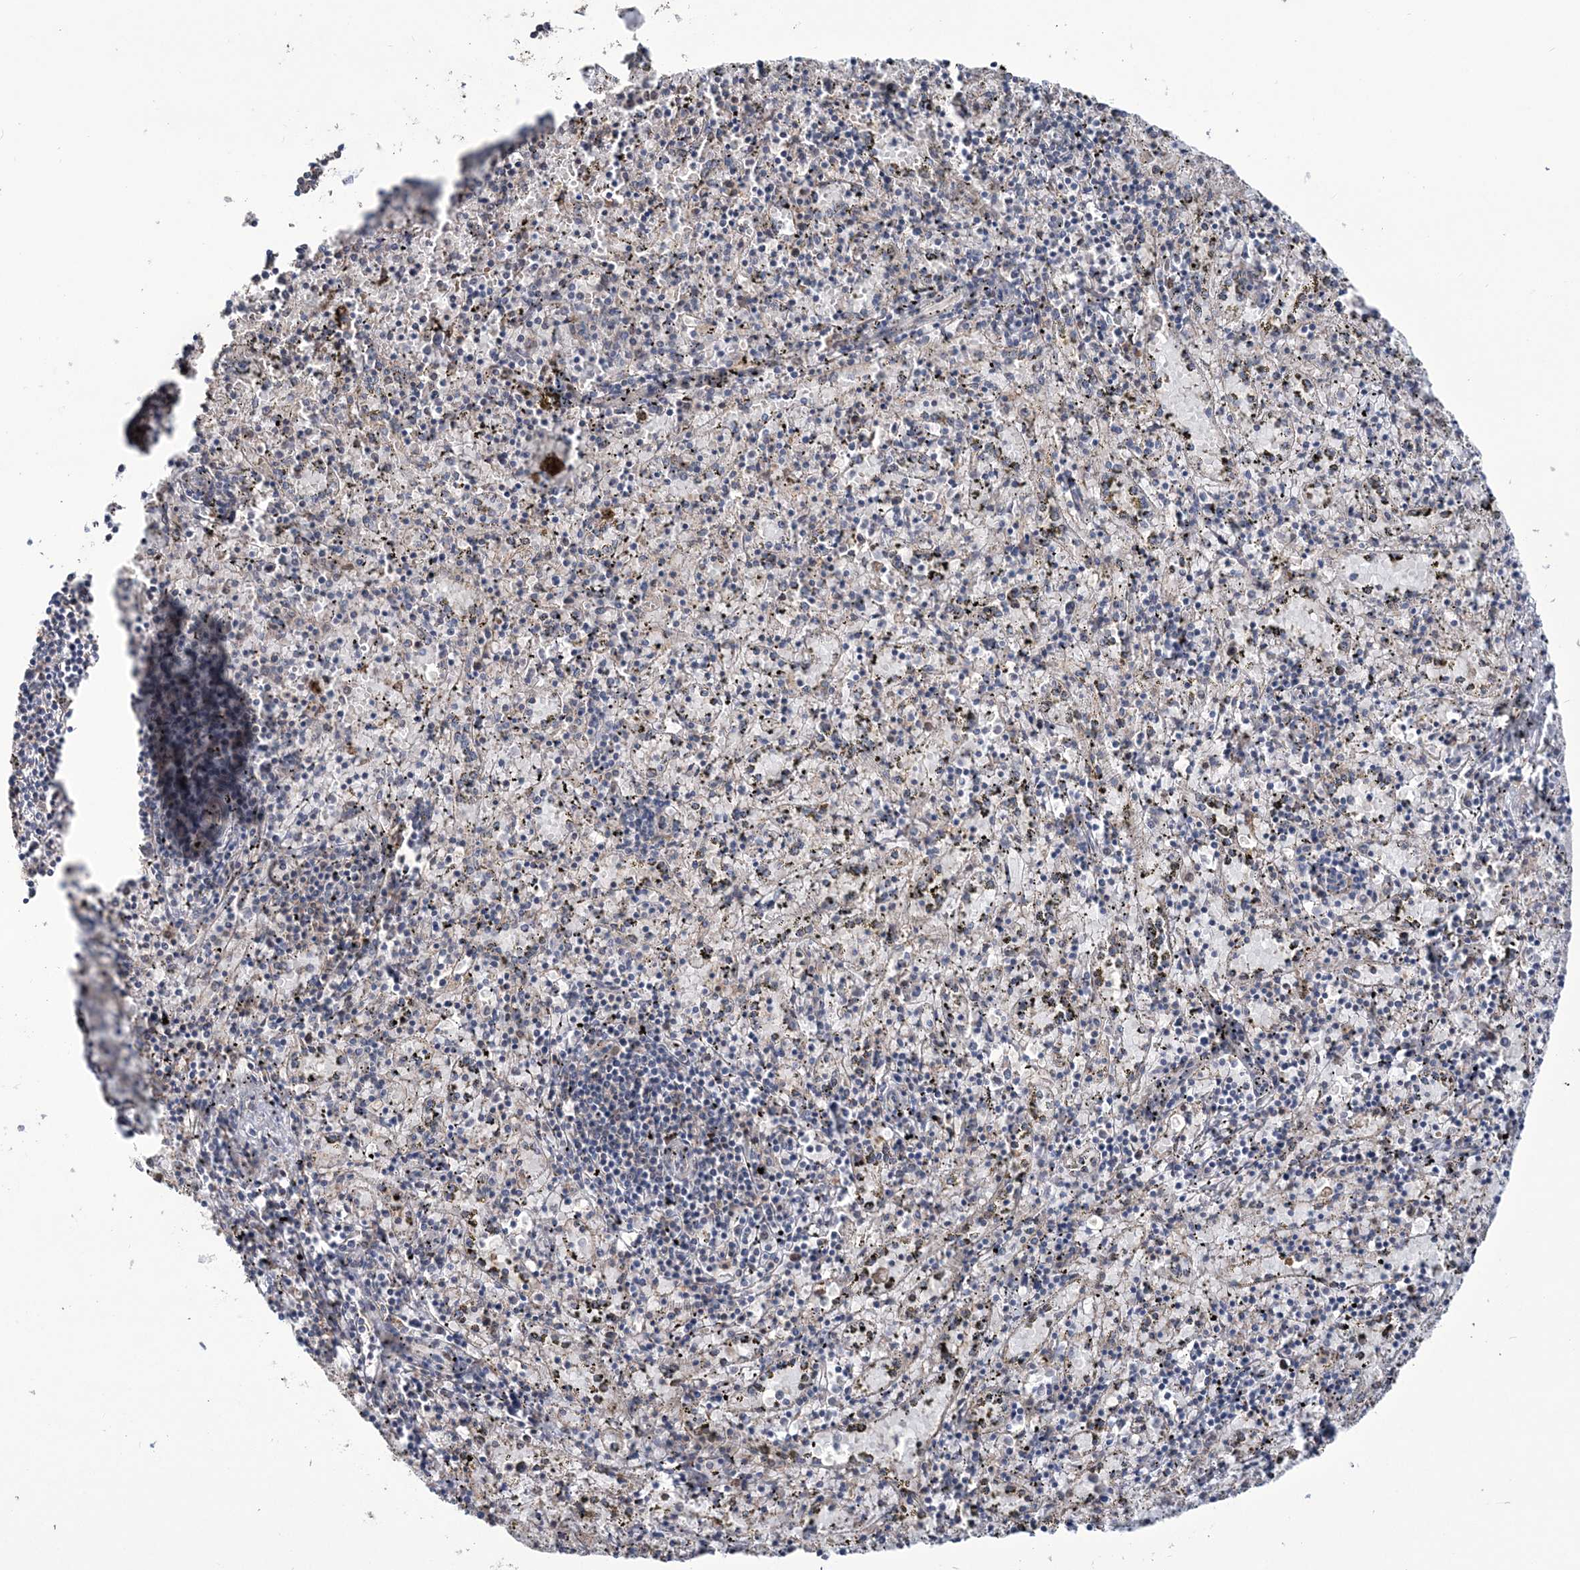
{"staining": {"intensity": "negative", "quantity": "none", "location": "none"}, "tissue": "spleen", "cell_type": "Cells in red pulp", "image_type": "normal", "snomed": [{"axis": "morphology", "description": "Normal tissue, NOS"}, {"axis": "topography", "description": "Spleen"}], "caption": "DAB immunohistochemical staining of unremarkable human spleen demonstrates no significant staining in cells in red pulp. (Stains: DAB immunohistochemistry (IHC) with hematoxylin counter stain, Microscopy: brightfield microscopy at high magnification).", "gene": "PPP2R2B", "patient": {"sex": "male", "age": 11}}